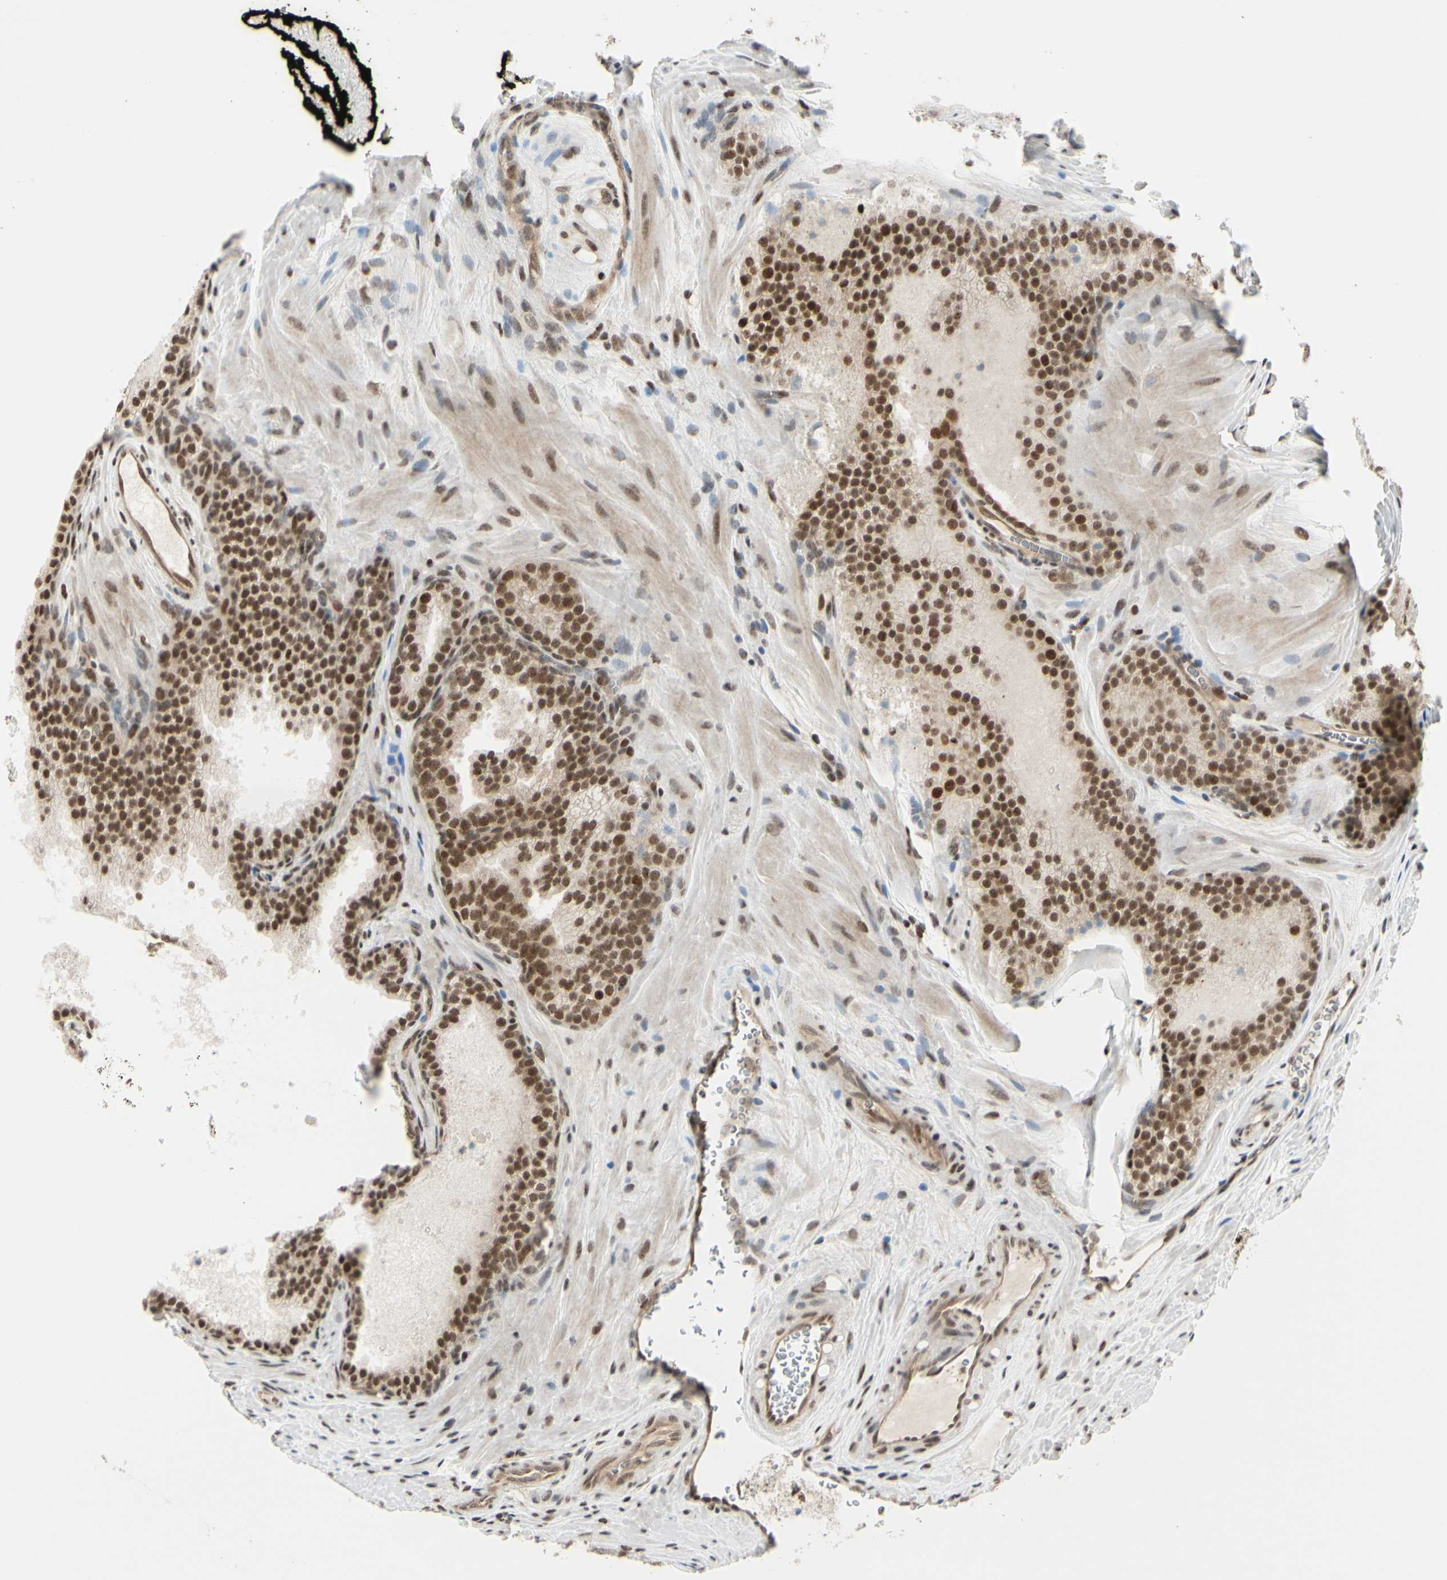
{"staining": {"intensity": "moderate", "quantity": ">75%", "location": "nuclear"}, "tissue": "prostate cancer", "cell_type": "Tumor cells", "image_type": "cancer", "snomed": [{"axis": "morphology", "description": "Adenocarcinoma, Low grade"}, {"axis": "topography", "description": "Prostate"}], "caption": "Protein expression by IHC shows moderate nuclear staining in approximately >75% of tumor cells in low-grade adenocarcinoma (prostate).", "gene": "SUFU", "patient": {"sex": "male", "age": 60}}